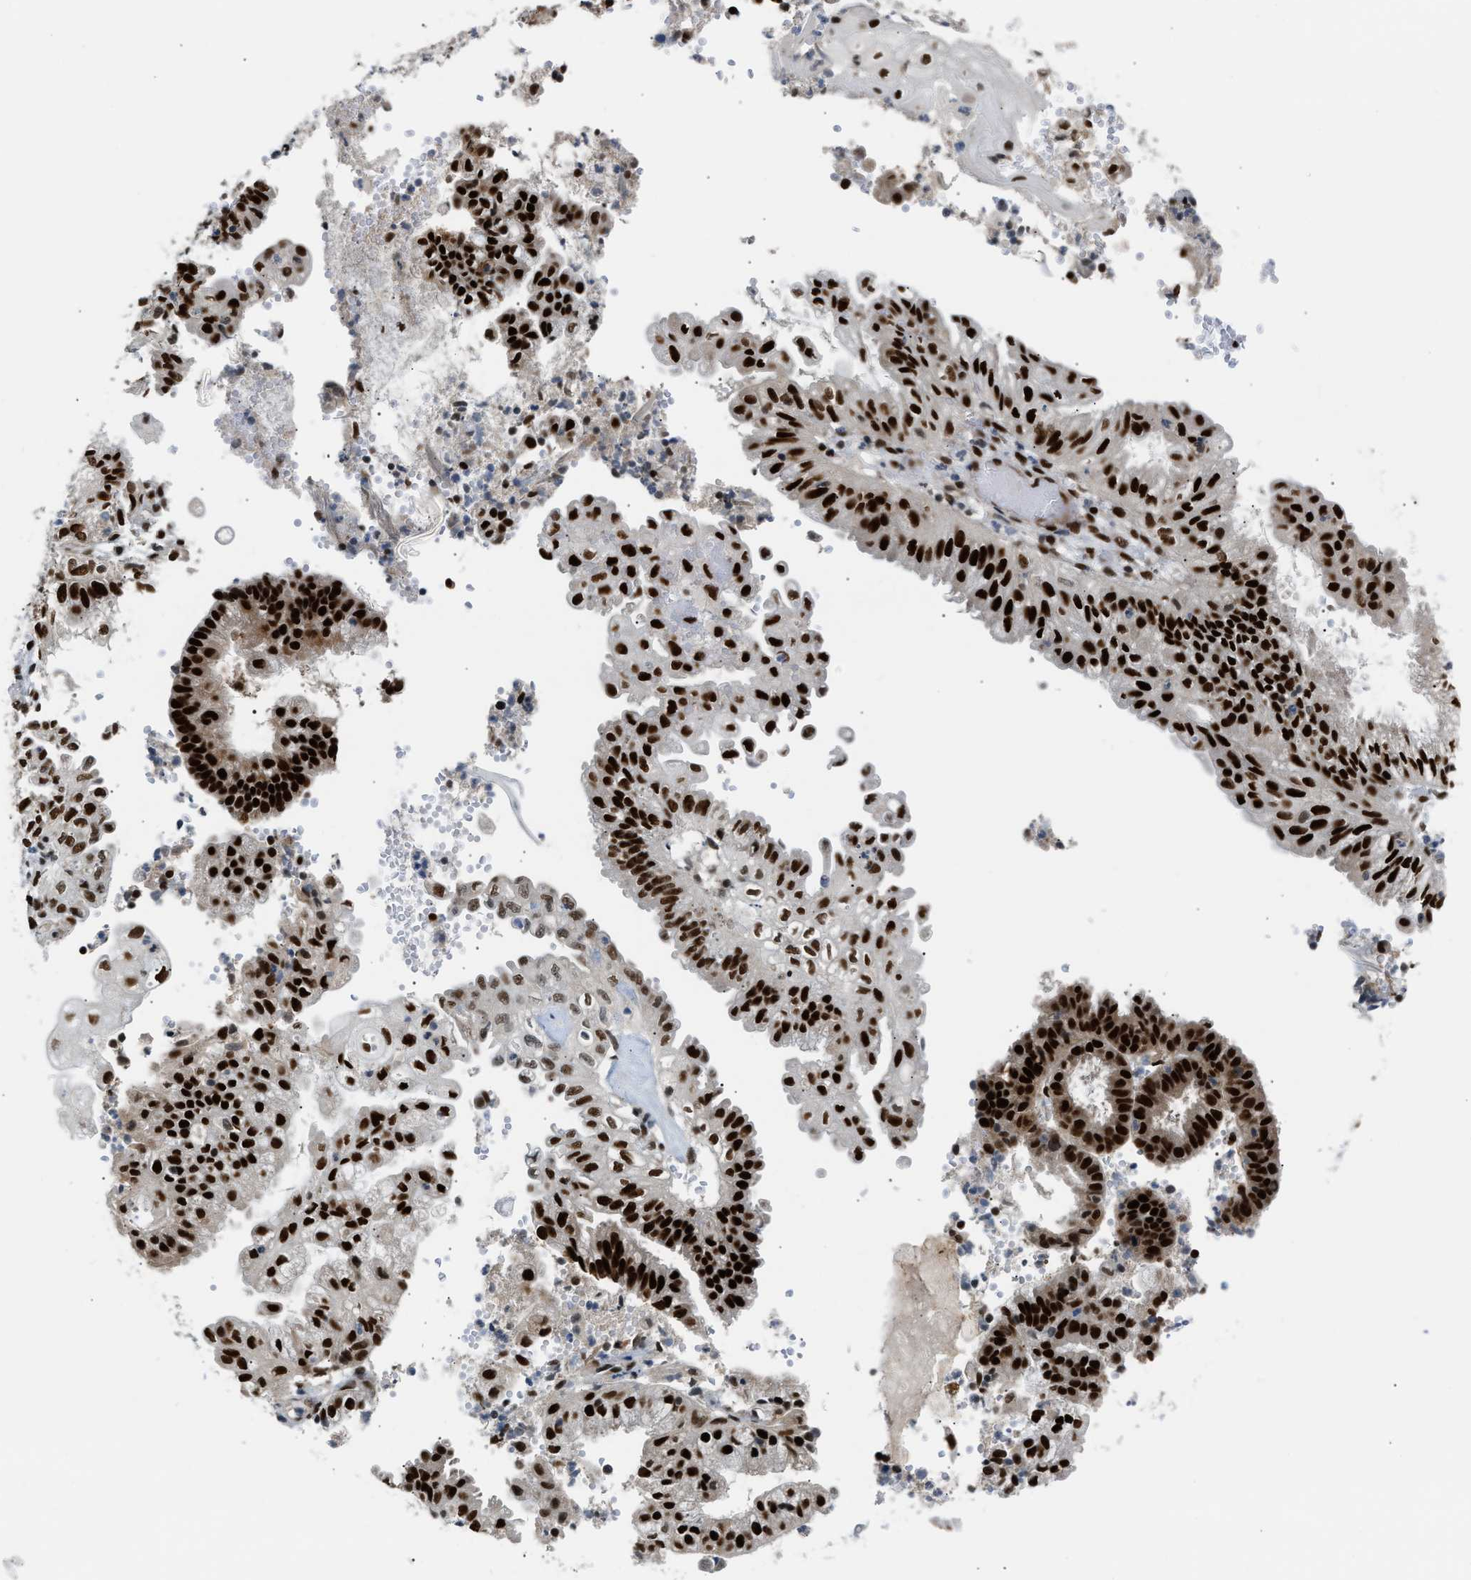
{"staining": {"intensity": "strong", "quantity": ">75%", "location": "nuclear"}, "tissue": "endometrial cancer", "cell_type": "Tumor cells", "image_type": "cancer", "snomed": [{"axis": "morphology", "description": "Adenocarcinoma, NOS"}, {"axis": "topography", "description": "Endometrium"}], "caption": "About >75% of tumor cells in human endometrial cancer demonstrate strong nuclear protein positivity as visualized by brown immunohistochemical staining.", "gene": "SSBP2", "patient": {"sex": "female", "age": 55}}